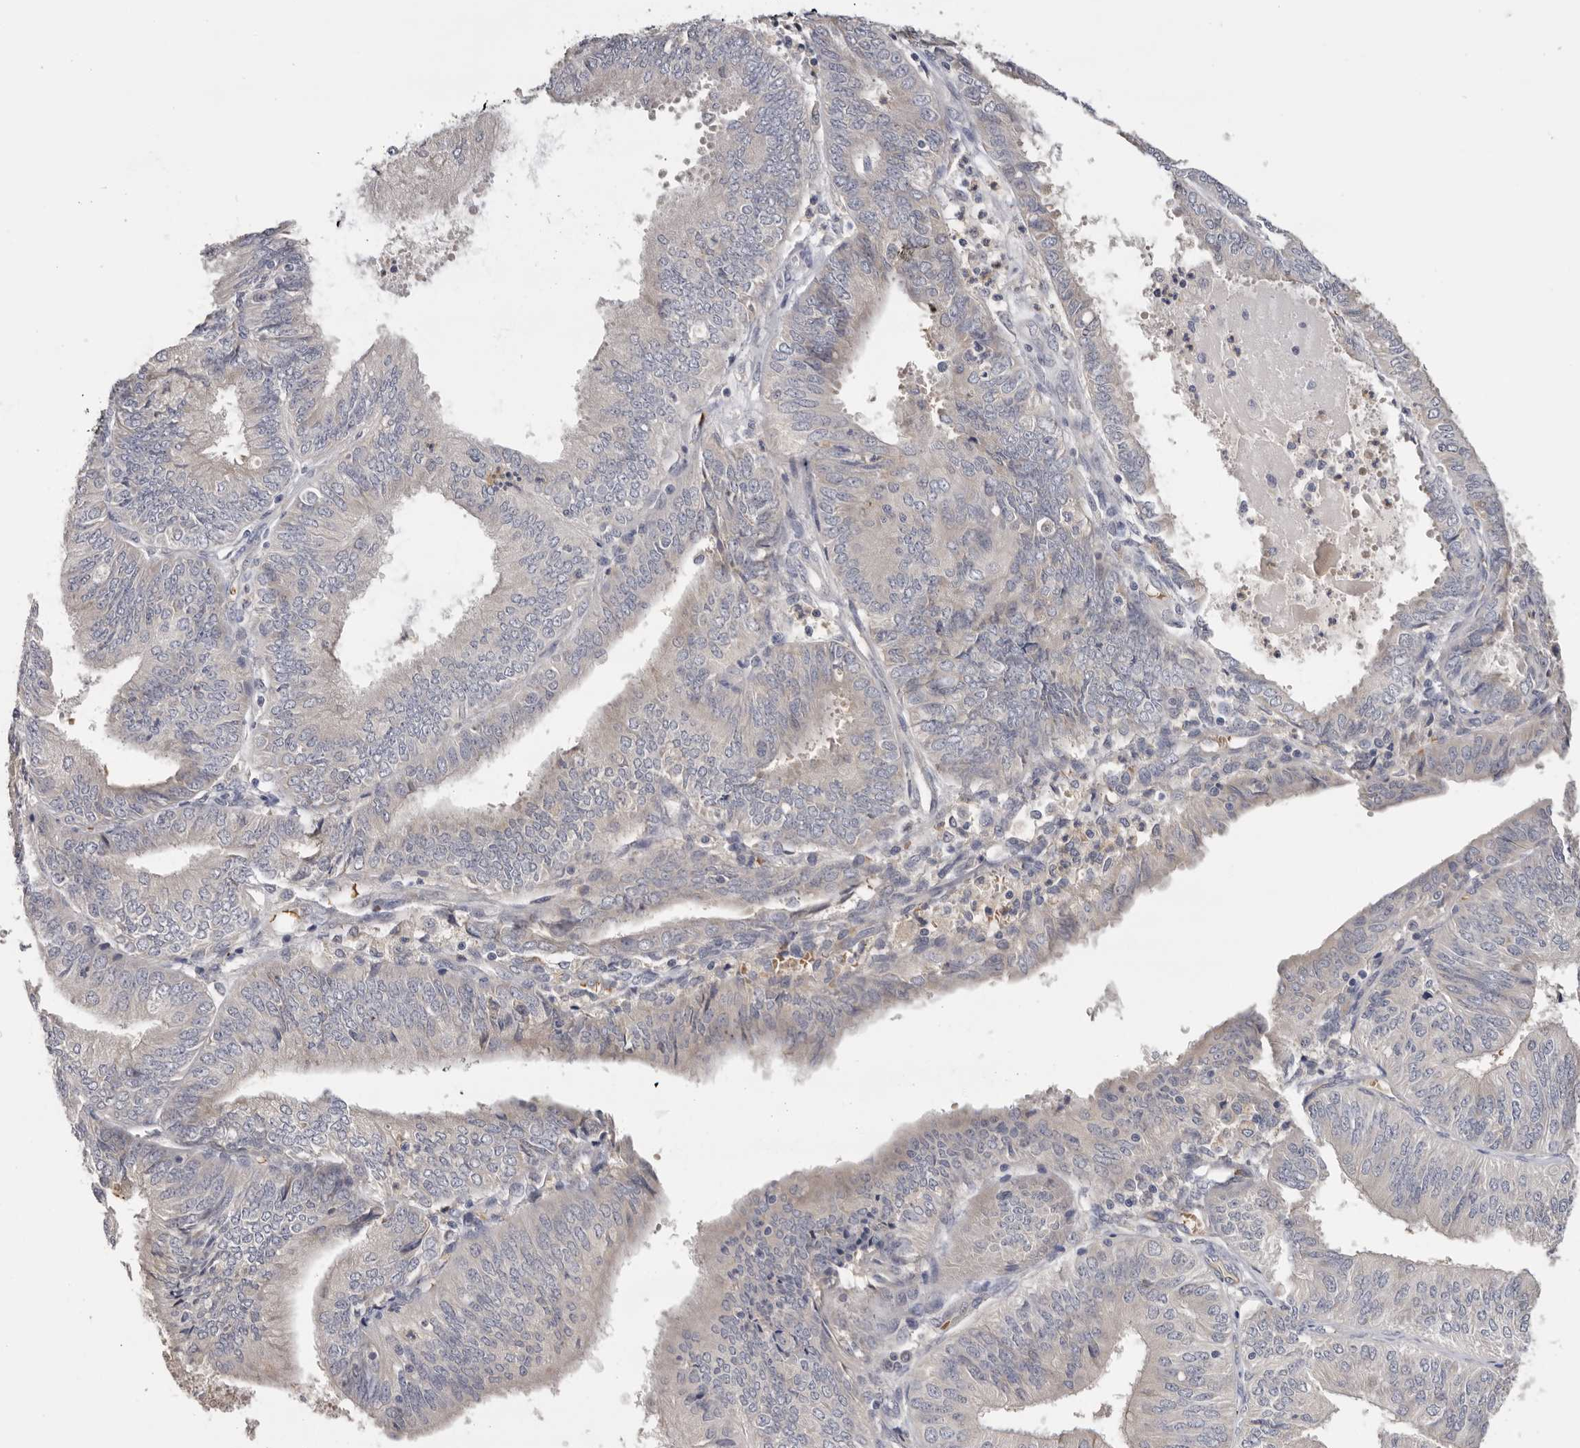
{"staining": {"intensity": "negative", "quantity": "none", "location": "none"}, "tissue": "endometrial cancer", "cell_type": "Tumor cells", "image_type": "cancer", "snomed": [{"axis": "morphology", "description": "Adenocarcinoma, NOS"}, {"axis": "topography", "description": "Endometrium"}], "caption": "IHC of endometrial cancer (adenocarcinoma) displays no expression in tumor cells.", "gene": "KIF2B", "patient": {"sex": "female", "age": 58}}